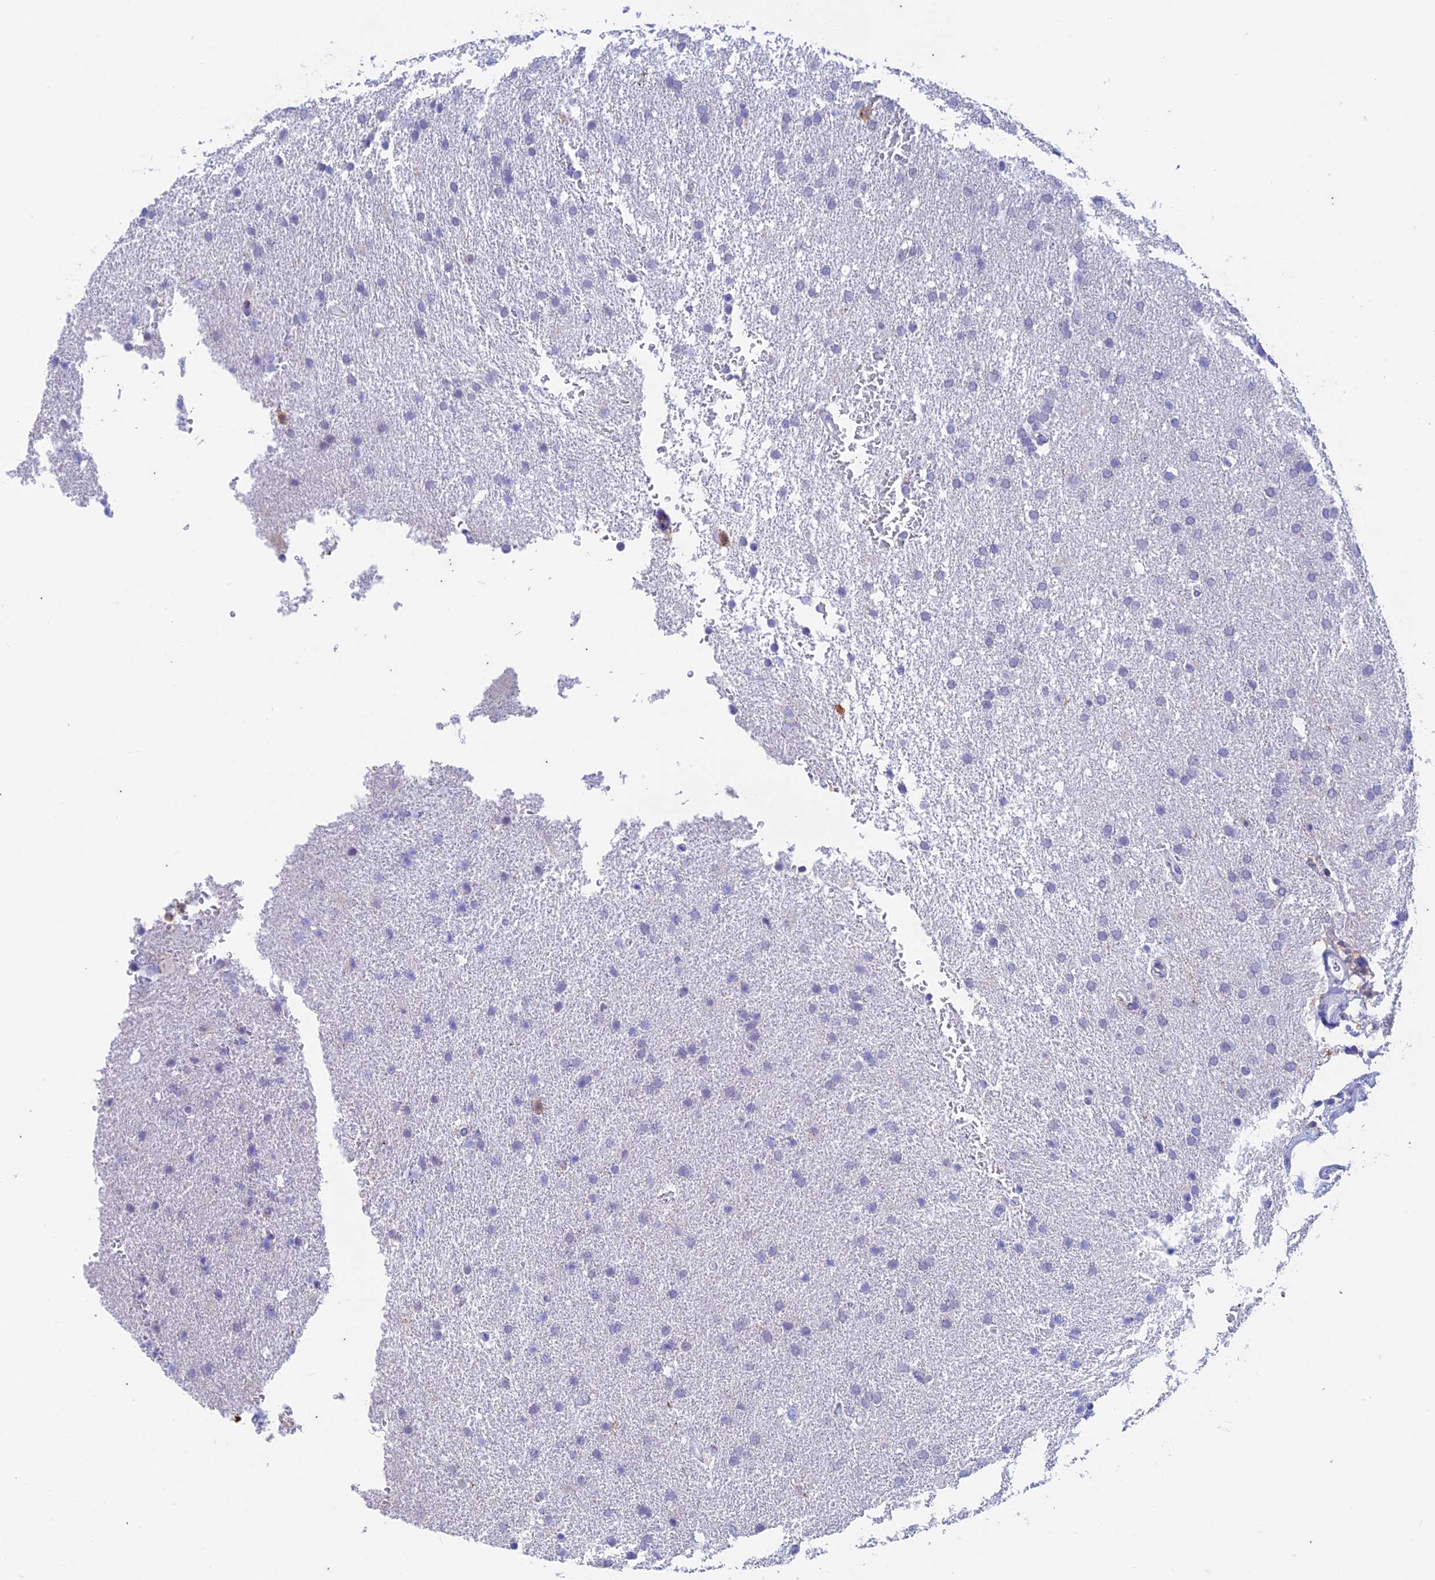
{"staining": {"intensity": "negative", "quantity": "none", "location": "none"}, "tissue": "glioma", "cell_type": "Tumor cells", "image_type": "cancer", "snomed": [{"axis": "morphology", "description": "Glioma, malignant, High grade"}, {"axis": "topography", "description": "Brain"}], "caption": "This is a micrograph of immunohistochemistry staining of malignant high-grade glioma, which shows no expression in tumor cells. Brightfield microscopy of IHC stained with DAB (3,3'-diaminobenzidine) (brown) and hematoxylin (blue), captured at high magnification.", "gene": "FGF7", "patient": {"sex": "male", "age": 72}}